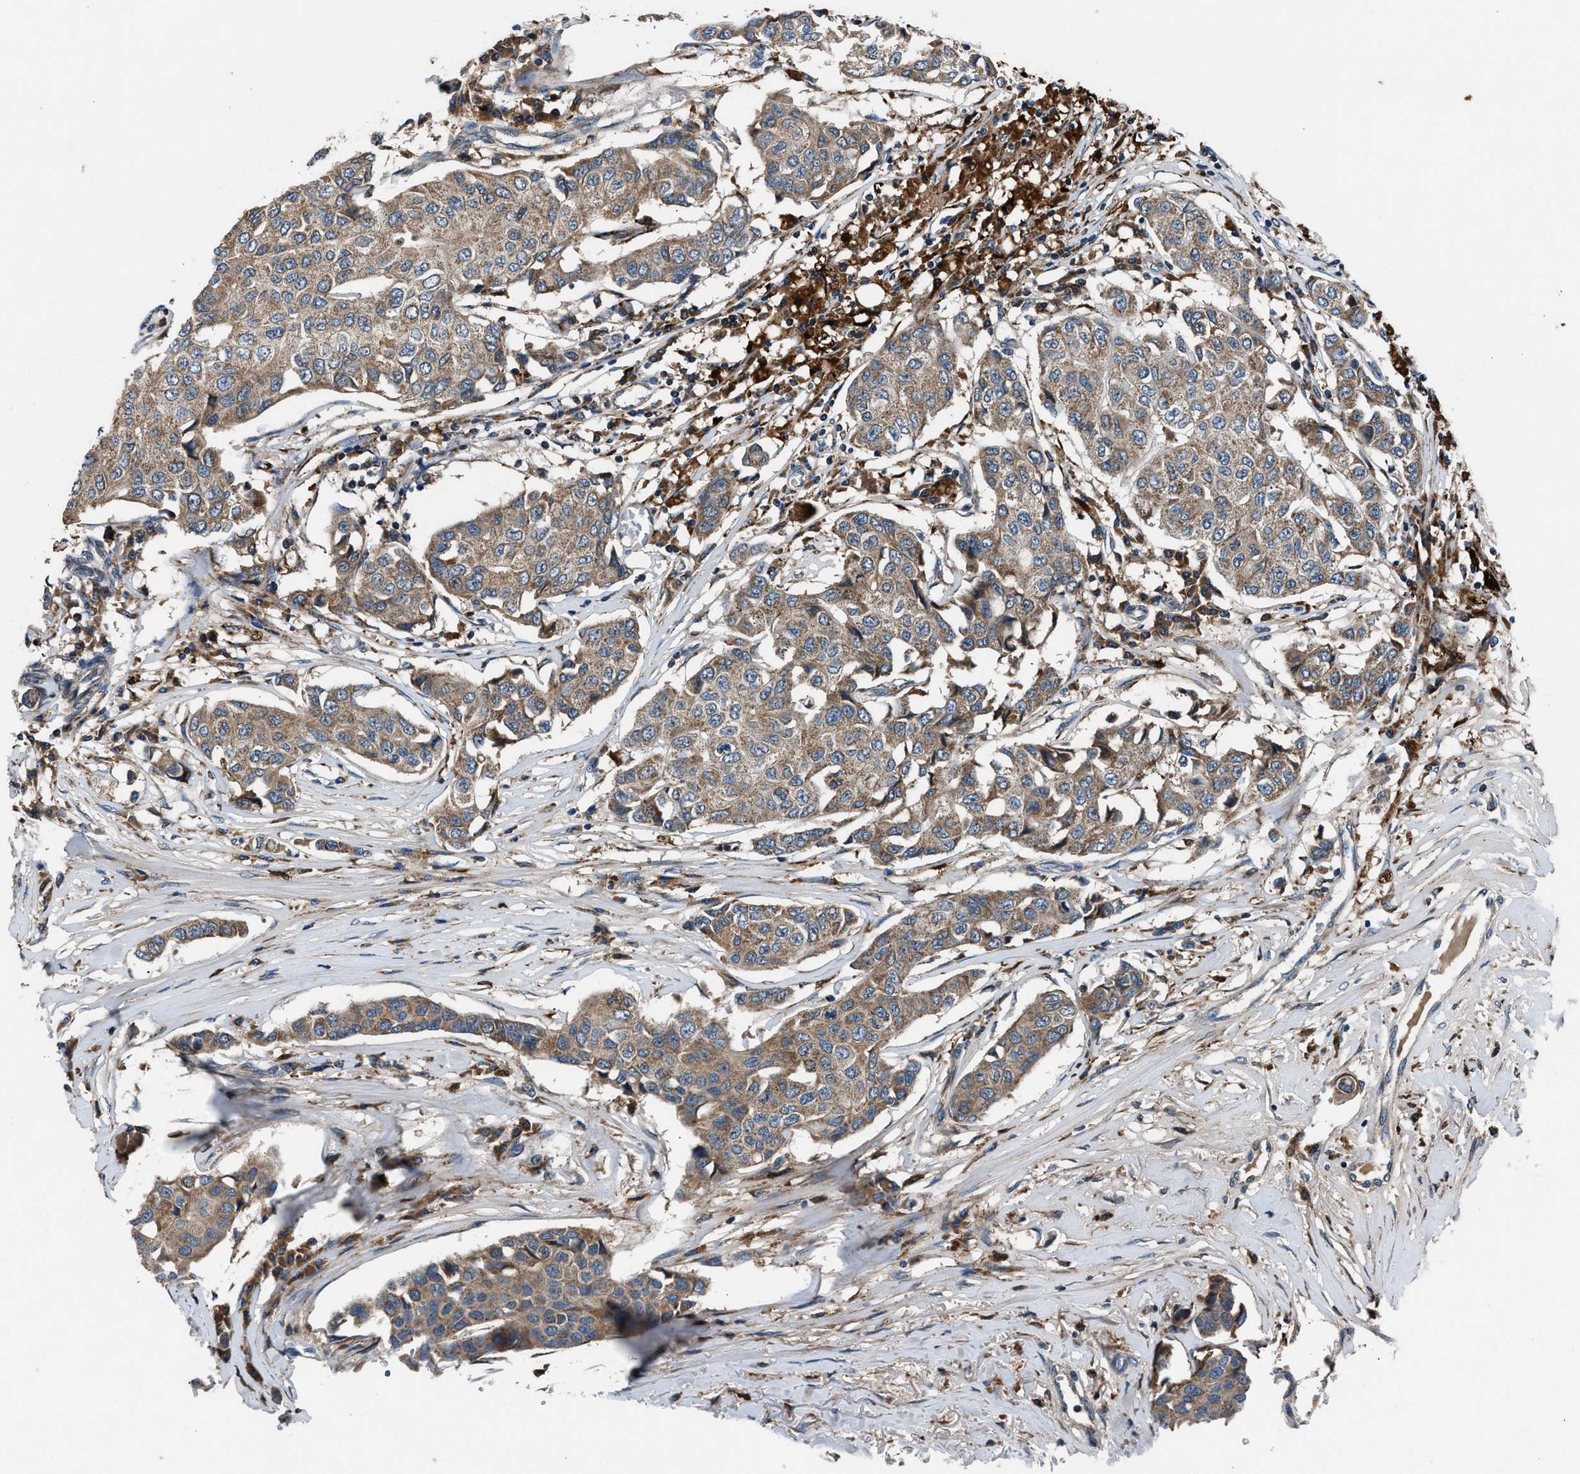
{"staining": {"intensity": "weak", "quantity": ">75%", "location": "cytoplasmic/membranous"}, "tissue": "breast cancer", "cell_type": "Tumor cells", "image_type": "cancer", "snomed": [{"axis": "morphology", "description": "Duct carcinoma"}, {"axis": "topography", "description": "Breast"}], "caption": "Breast infiltrating ductal carcinoma was stained to show a protein in brown. There is low levels of weak cytoplasmic/membranous positivity in approximately >75% of tumor cells.", "gene": "FAM221A", "patient": {"sex": "female", "age": 80}}